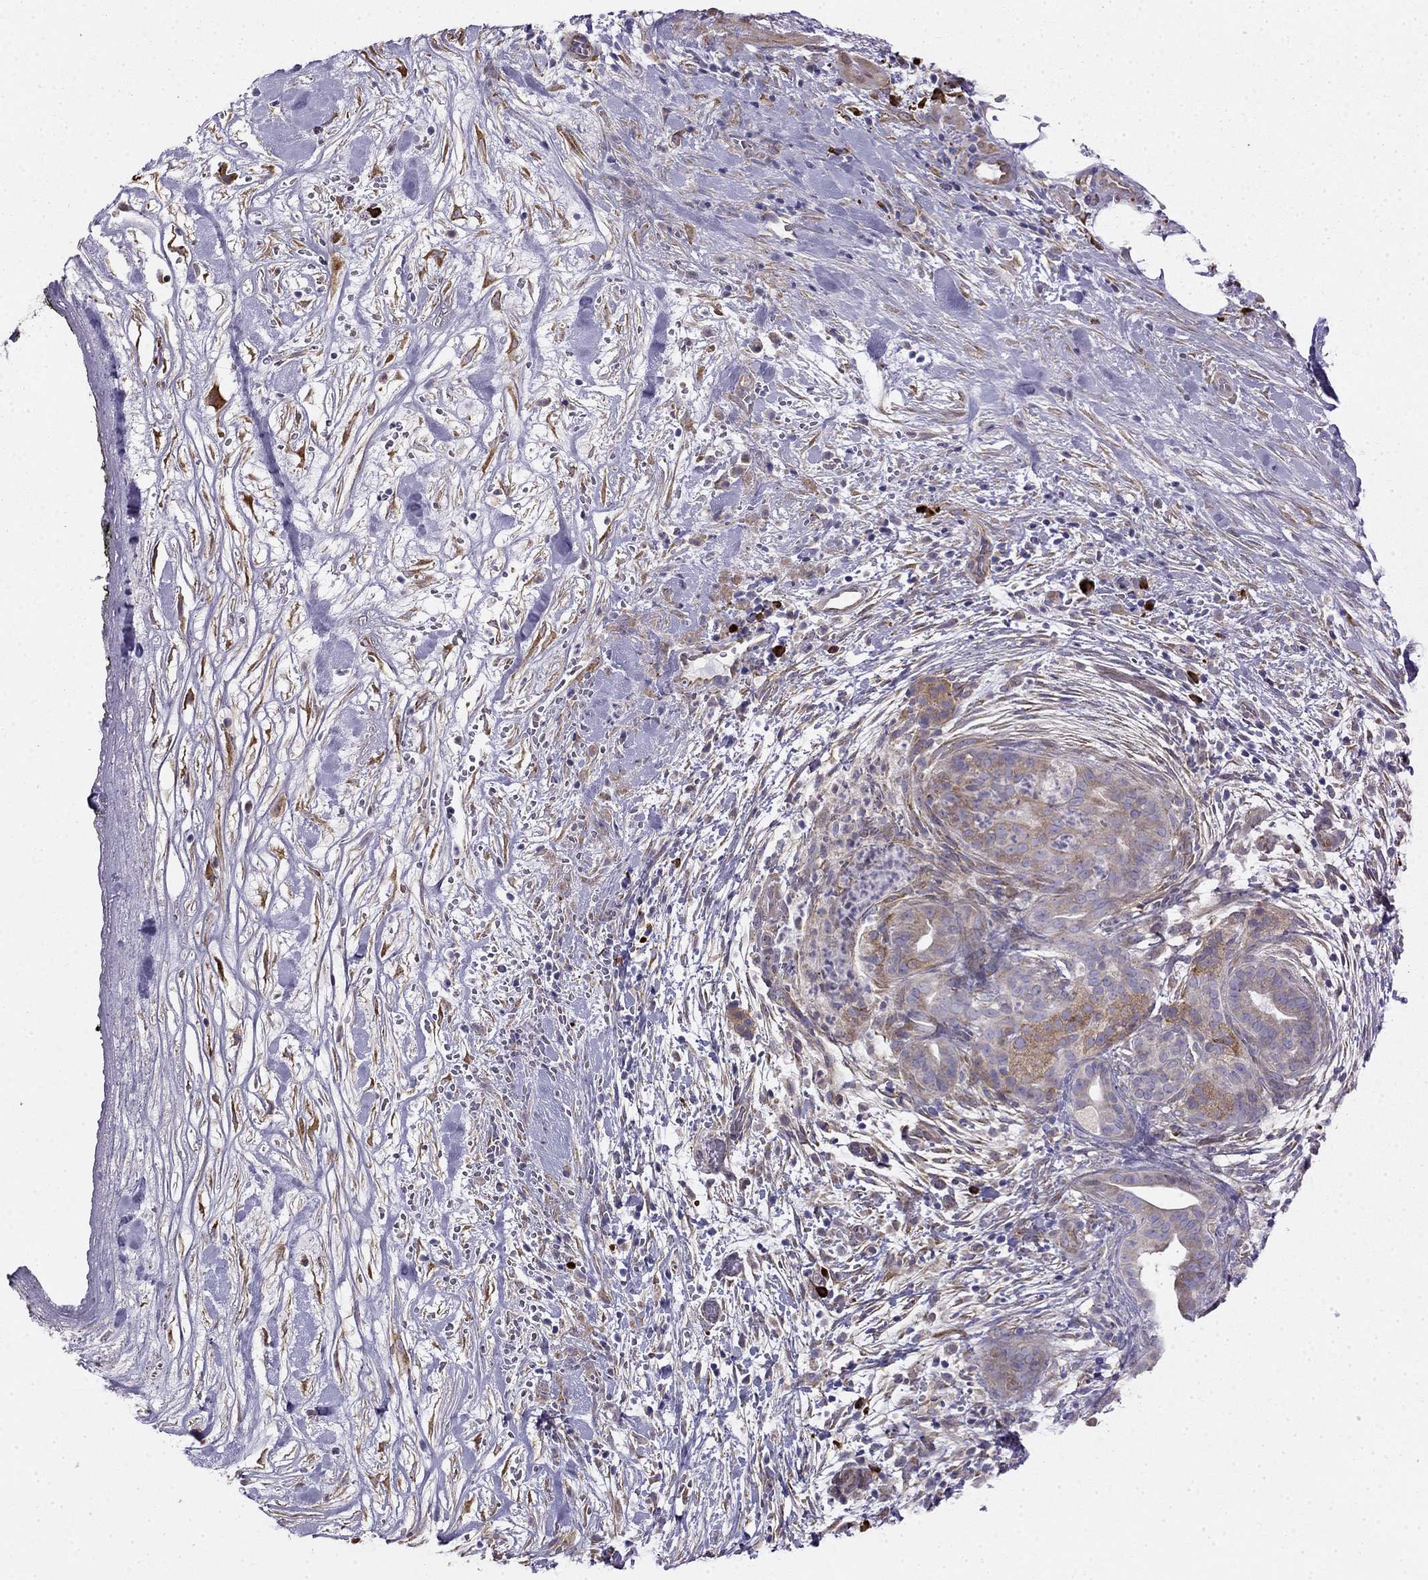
{"staining": {"intensity": "moderate", "quantity": "25%-75%", "location": "cytoplasmic/membranous"}, "tissue": "pancreatic cancer", "cell_type": "Tumor cells", "image_type": "cancer", "snomed": [{"axis": "morphology", "description": "Adenocarcinoma, NOS"}, {"axis": "topography", "description": "Pancreas"}], "caption": "IHC image of neoplastic tissue: human pancreatic cancer stained using IHC demonstrates medium levels of moderate protein expression localized specifically in the cytoplasmic/membranous of tumor cells, appearing as a cytoplasmic/membranous brown color.", "gene": "LONRF2", "patient": {"sex": "male", "age": 44}}